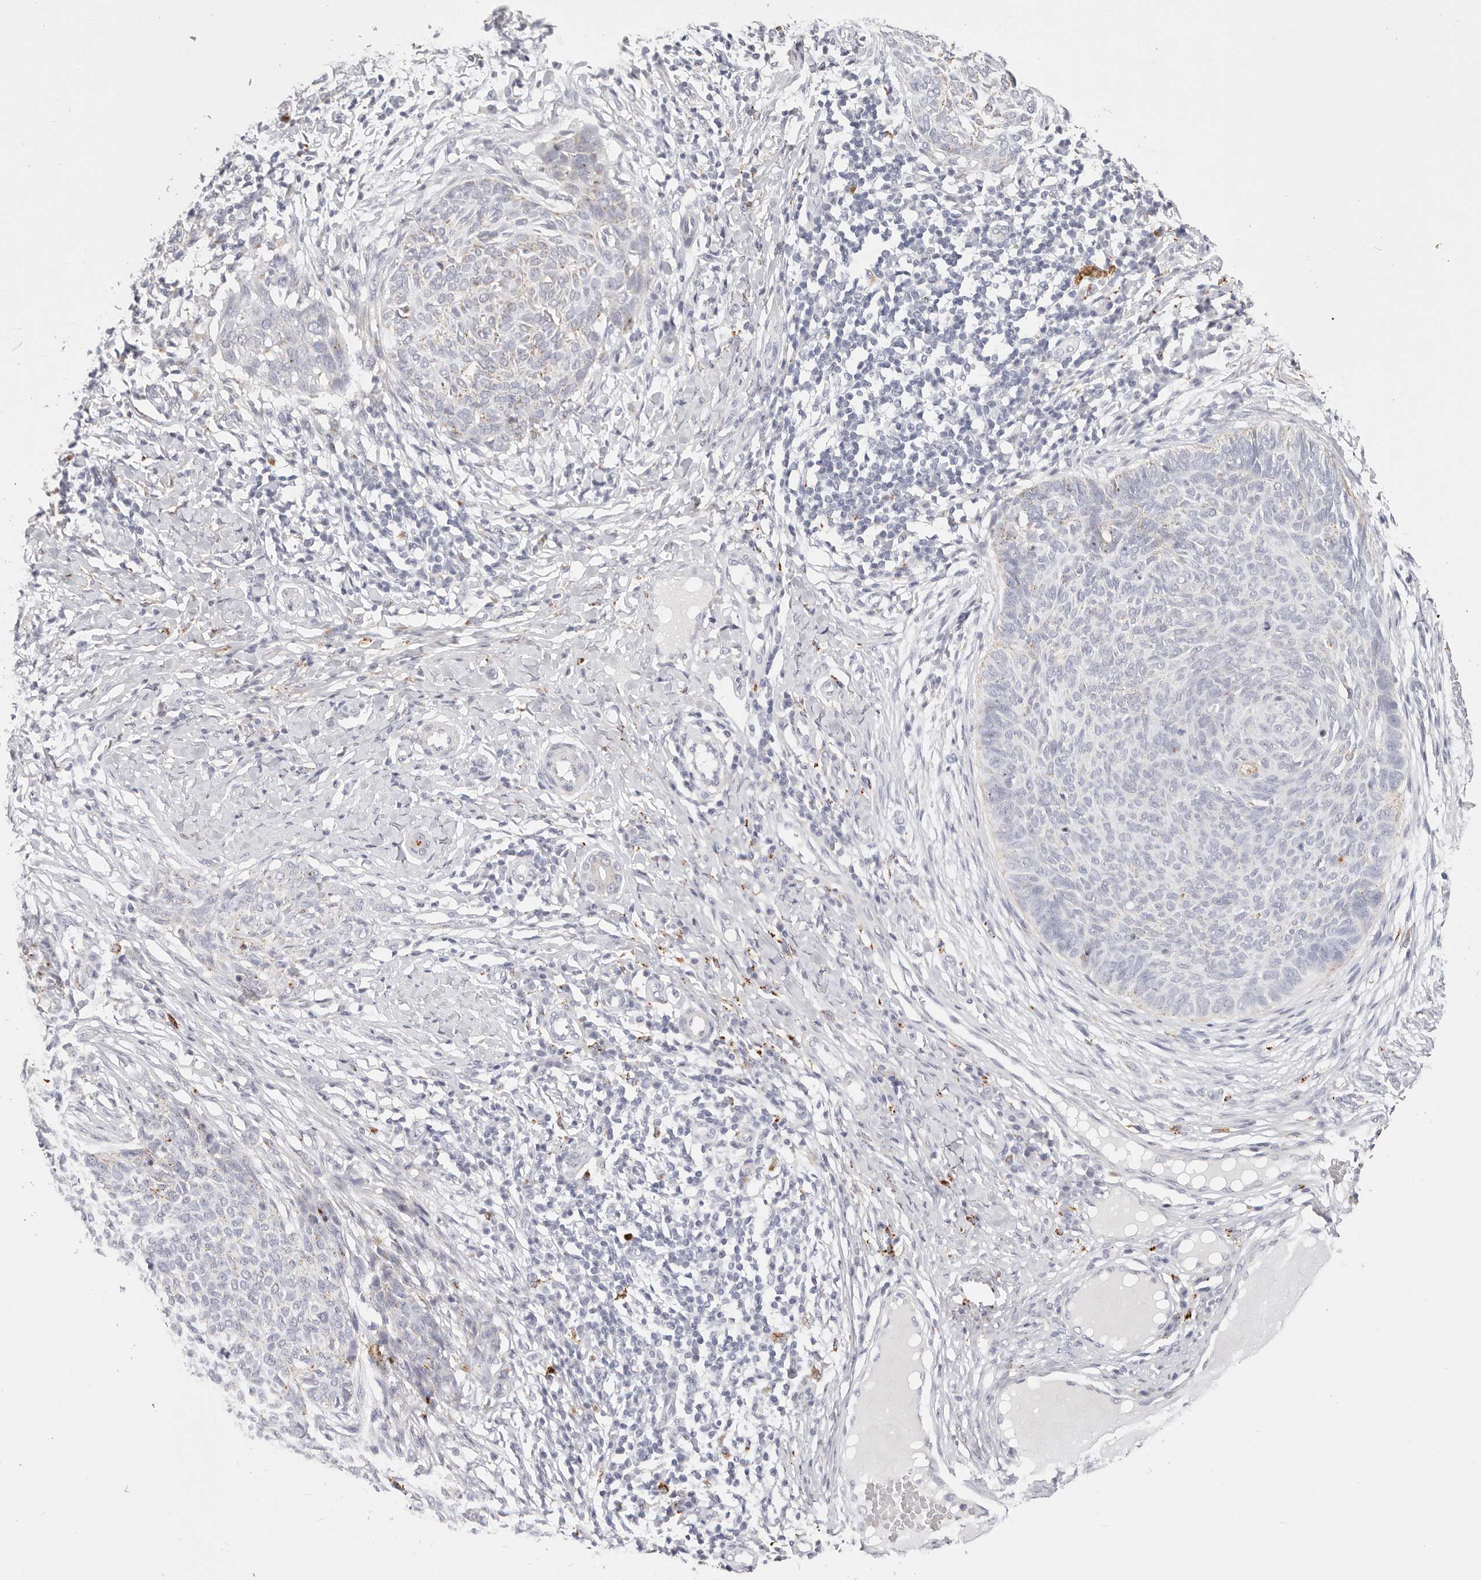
{"staining": {"intensity": "weak", "quantity": "<25%", "location": "cytoplasmic/membranous"}, "tissue": "skin cancer", "cell_type": "Tumor cells", "image_type": "cancer", "snomed": [{"axis": "morphology", "description": "Normal tissue, NOS"}, {"axis": "morphology", "description": "Basal cell carcinoma"}, {"axis": "topography", "description": "Skin"}], "caption": "Tumor cells are negative for protein expression in human skin cancer.", "gene": "STKLD1", "patient": {"sex": "male", "age": 50}}